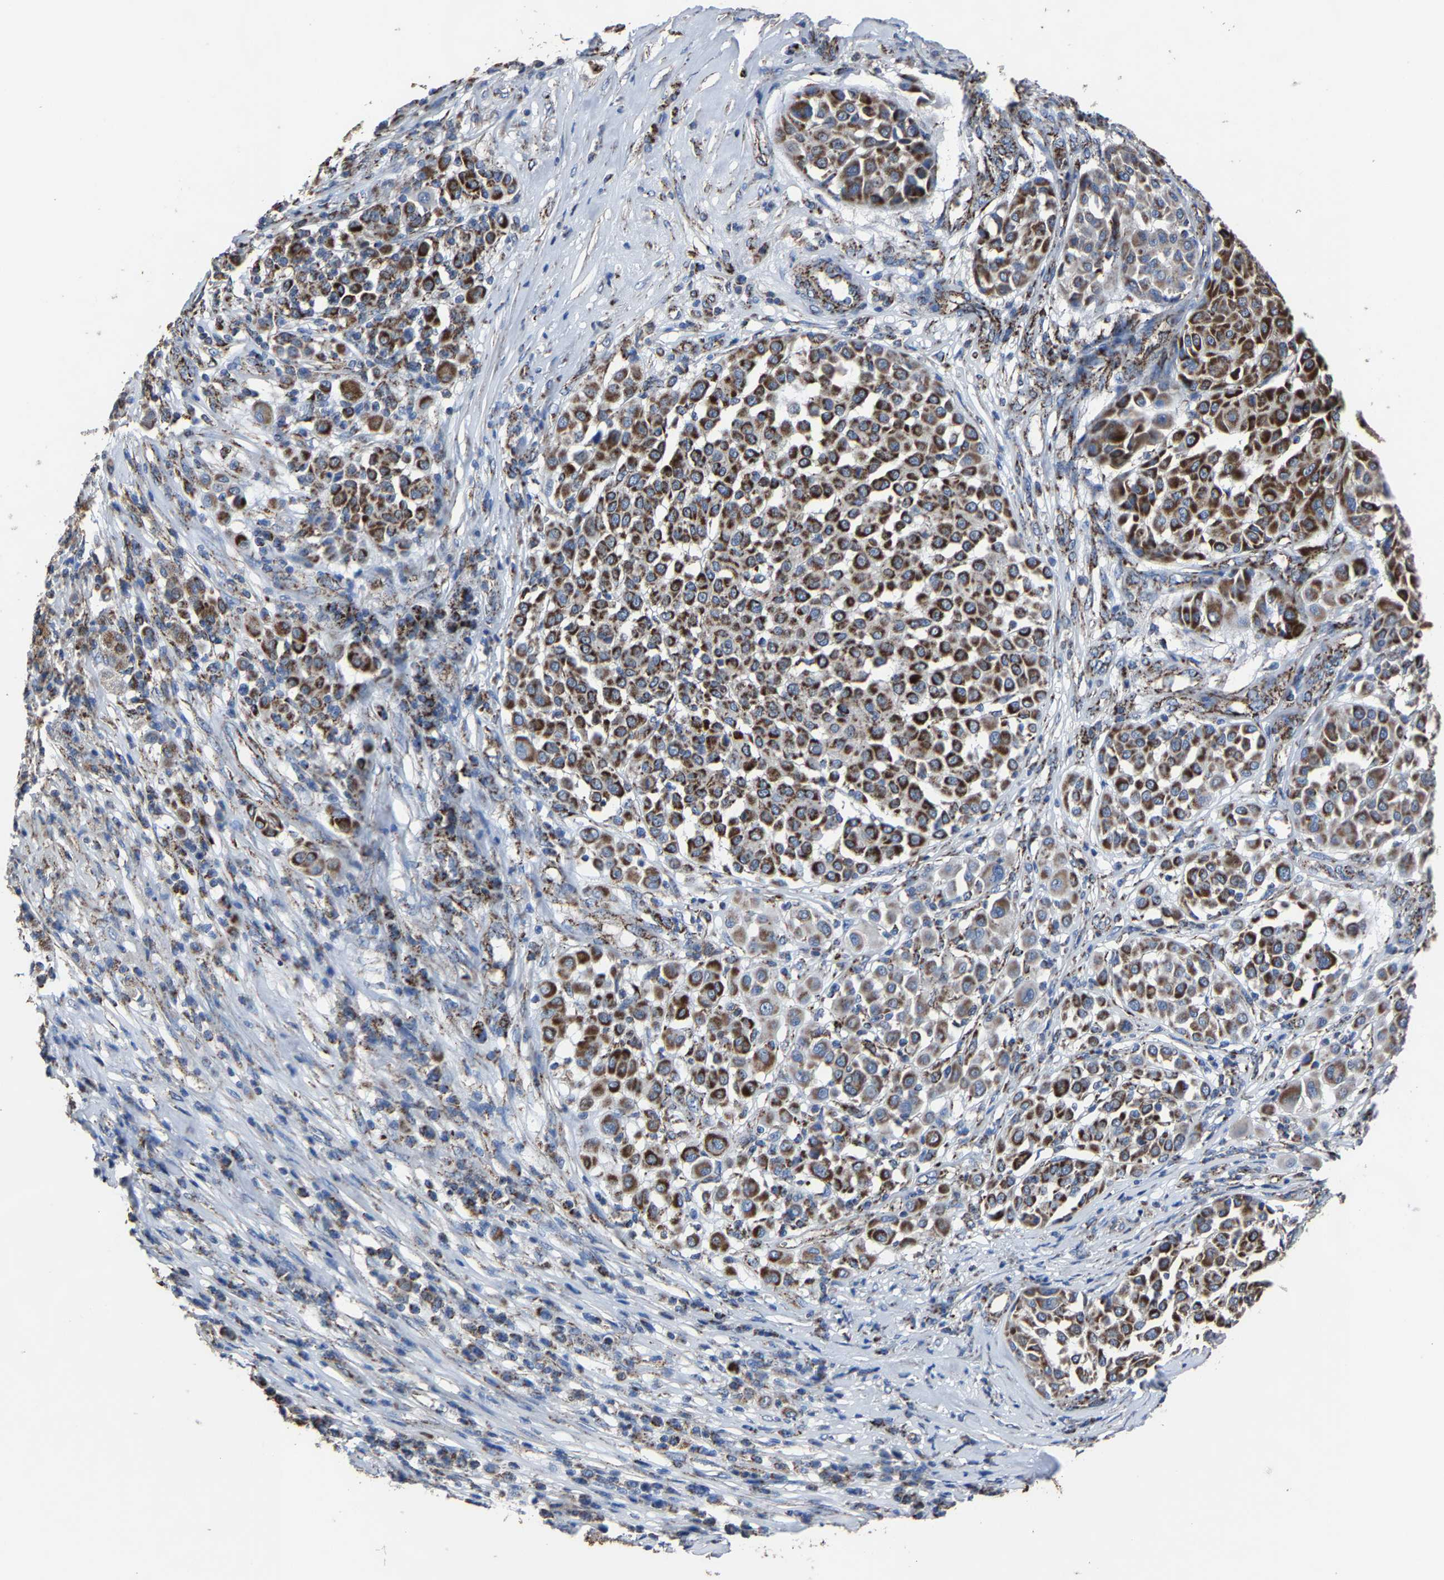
{"staining": {"intensity": "strong", "quantity": ">75%", "location": "cytoplasmic/membranous"}, "tissue": "melanoma", "cell_type": "Tumor cells", "image_type": "cancer", "snomed": [{"axis": "morphology", "description": "Malignant melanoma, Metastatic site"}, {"axis": "topography", "description": "Soft tissue"}], "caption": "An IHC image of tumor tissue is shown. Protein staining in brown highlights strong cytoplasmic/membranous positivity in malignant melanoma (metastatic site) within tumor cells.", "gene": "NDUFV3", "patient": {"sex": "male", "age": 41}}